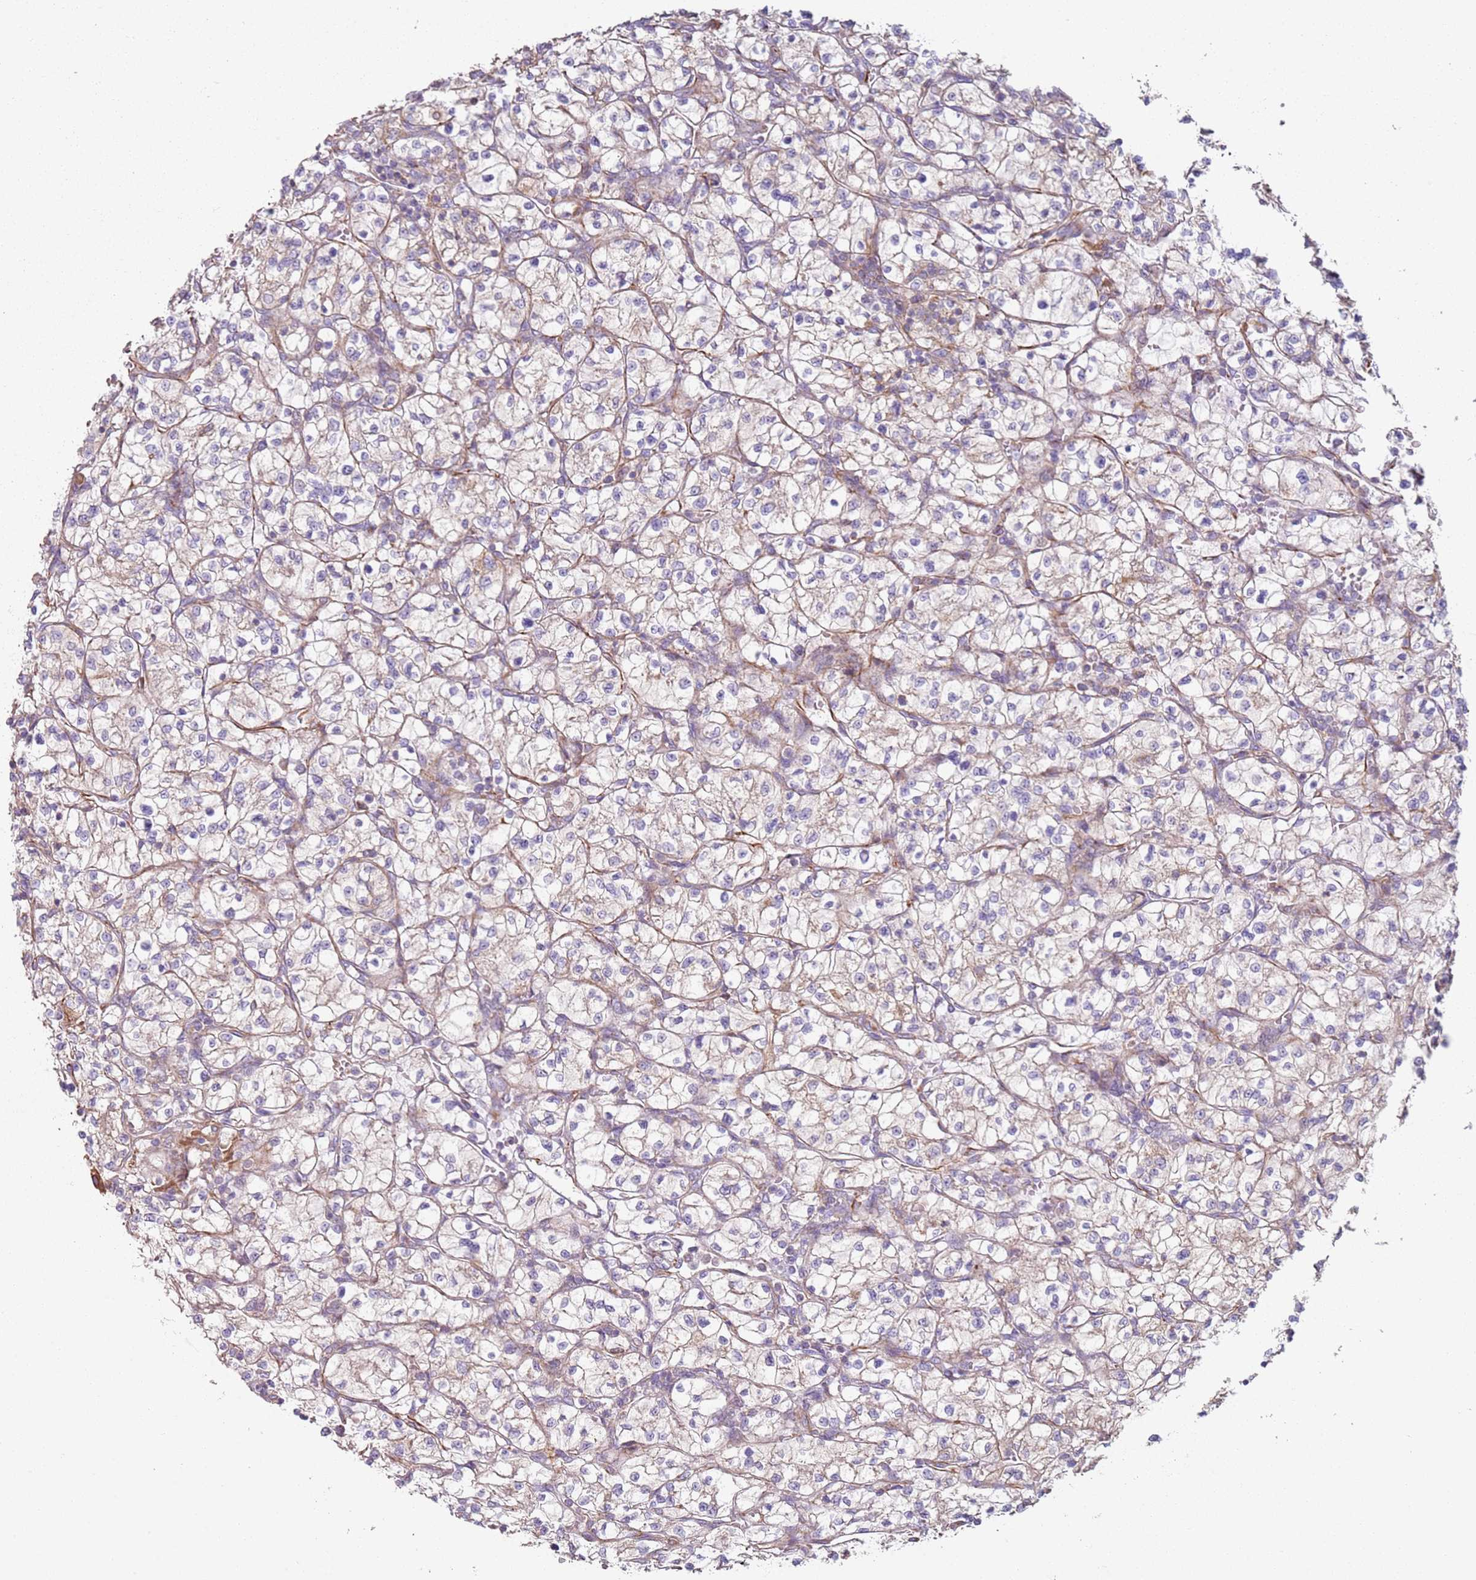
{"staining": {"intensity": "negative", "quantity": "none", "location": "none"}, "tissue": "renal cancer", "cell_type": "Tumor cells", "image_type": "cancer", "snomed": [{"axis": "morphology", "description": "Adenocarcinoma, NOS"}, {"axis": "topography", "description": "Kidney"}], "caption": "Immunohistochemical staining of renal cancer (adenocarcinoma) exhibits no significant staining in tumor cells.", "gene": "SNAPIN", "patient": {"sex": "female", "age": 64}}